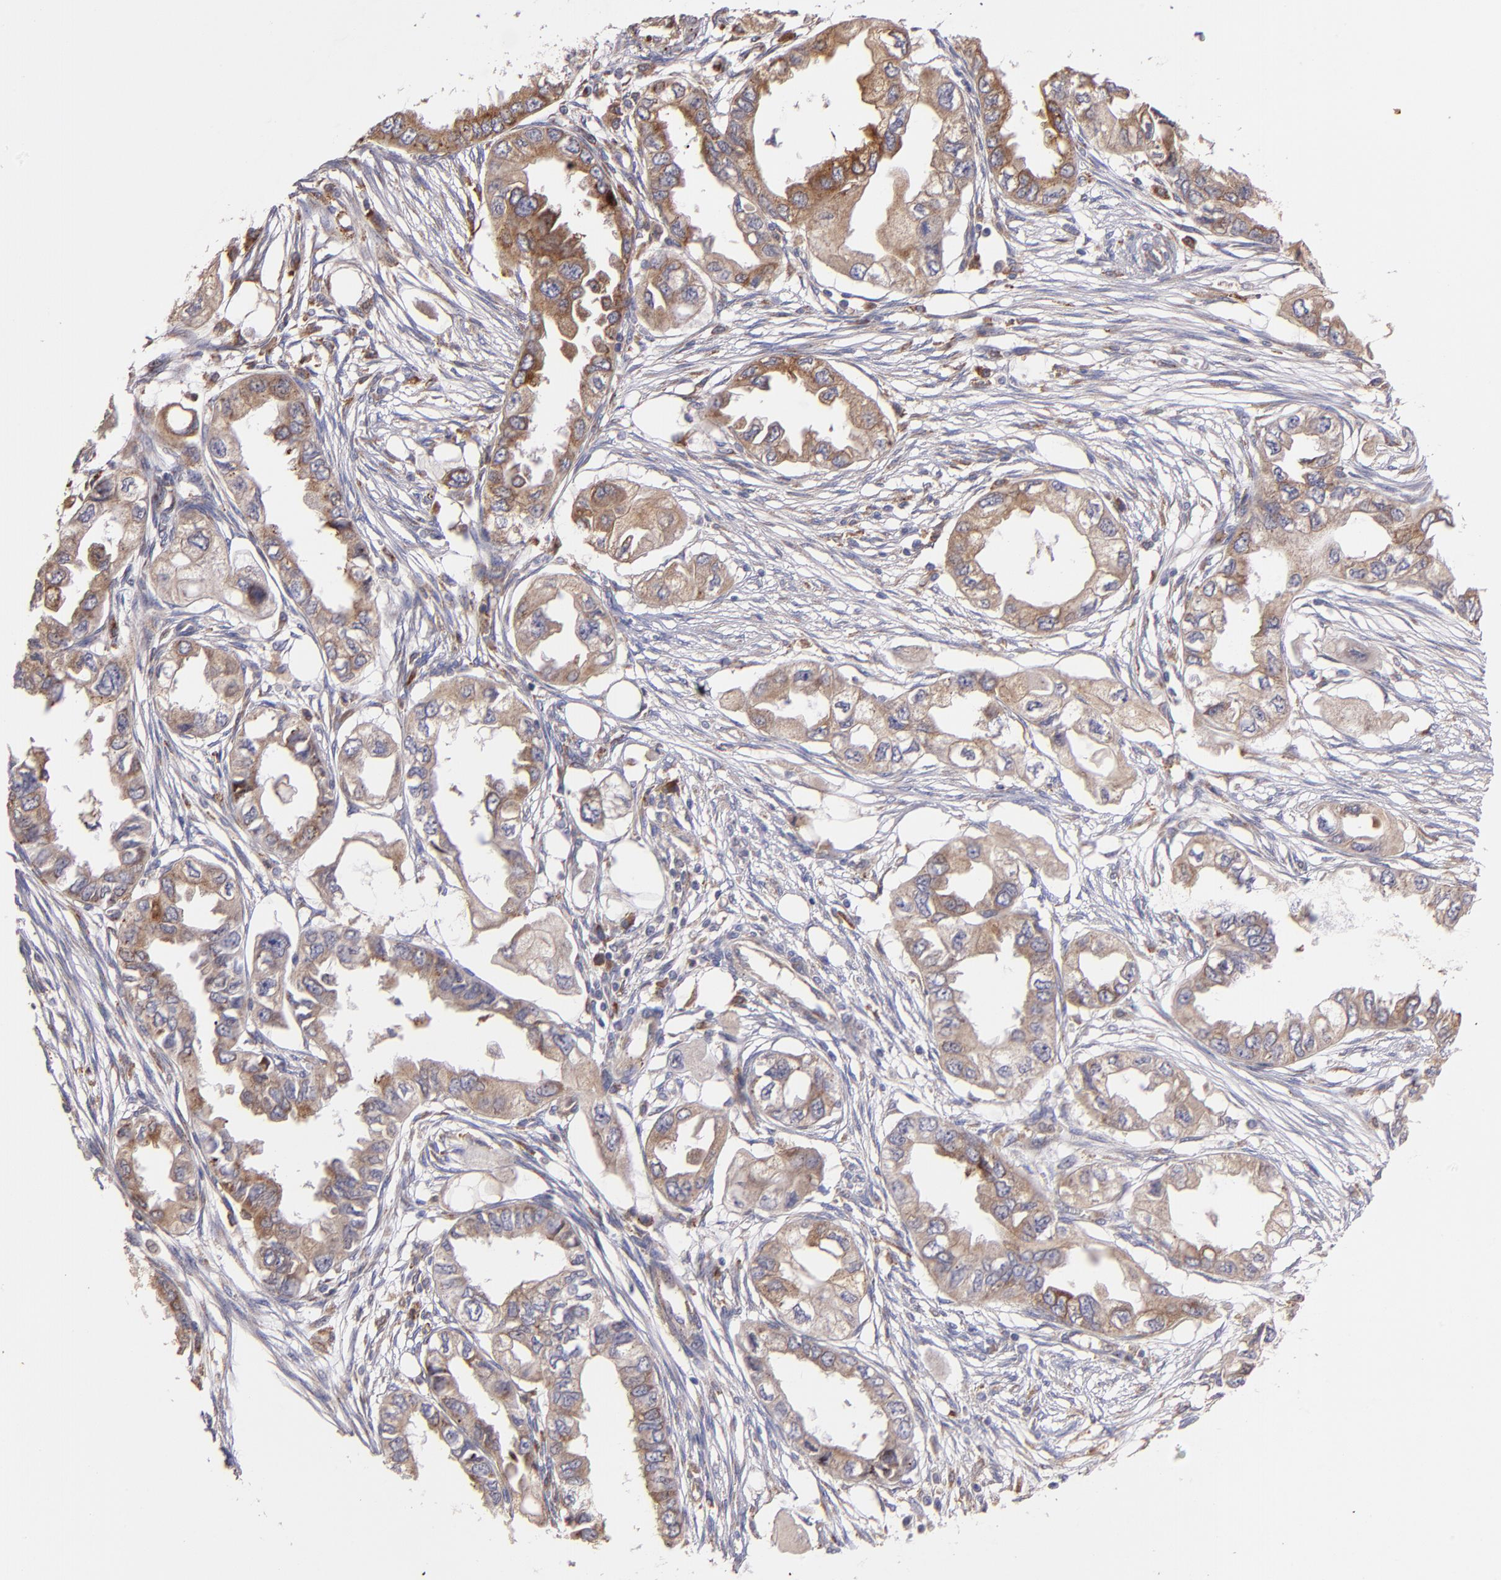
{"staining": {"intensity": "weak", "quantity": ">75%", "location": "cytoplasmic/membranous"}, "tissue": "endometrial cancer", "cell_type": "Tumor cells", "image_type": "cancer", "snomed": [{"axis": "morphology", "description": "Adenocarcinoma, NOS"}, {"axis": "topography", "description": "Endometrium"}], "caption": "Adenocarcinoma (endometrial) stained with a brown dye displays weak cytoplasmic/membranous positive staining in approximately >75% of tumor cells.", "gene": "IFIH1", "patient": {"sex": "female", "age": 67}}